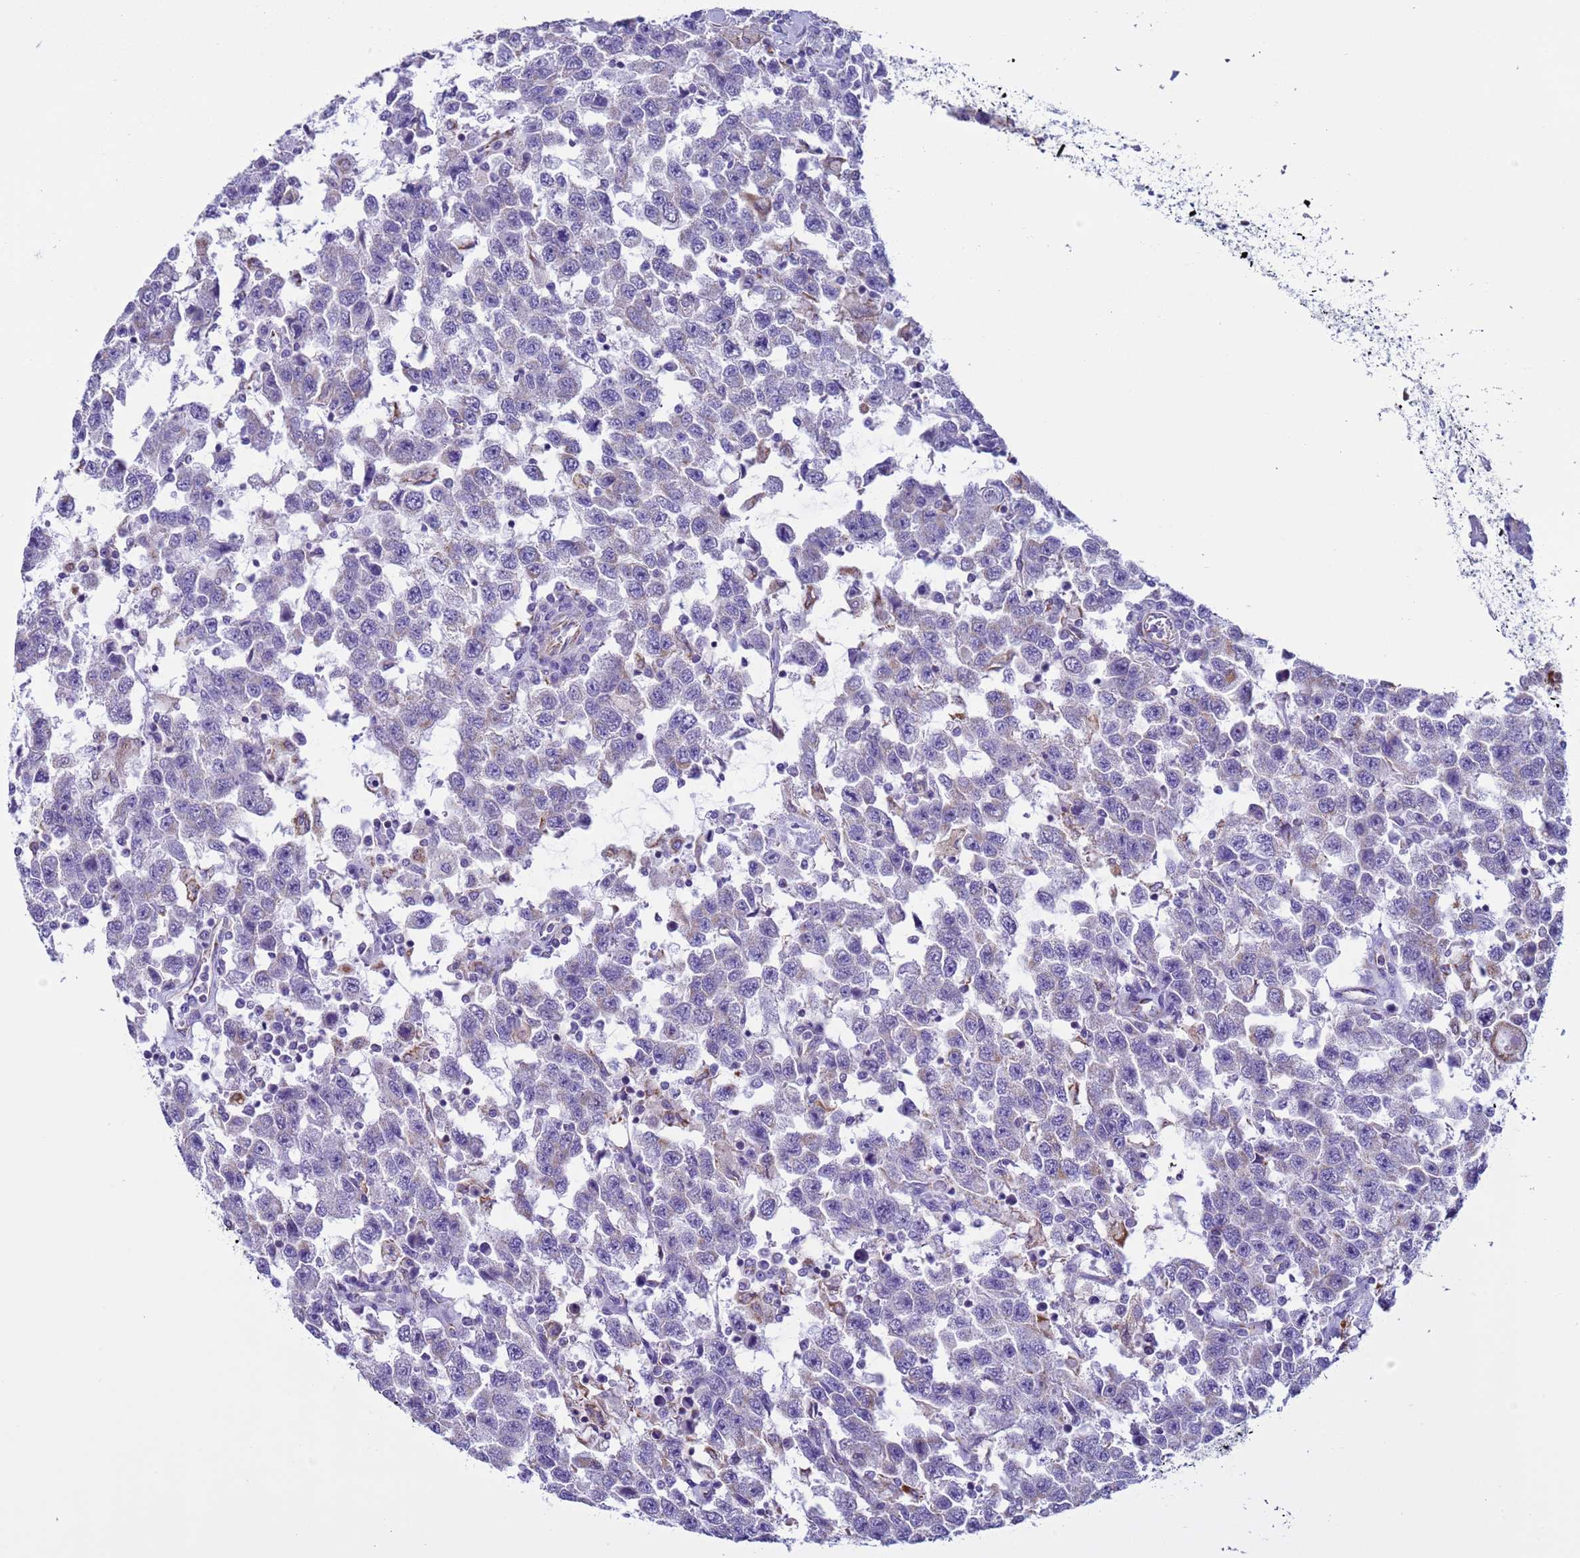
{"staining": {"intensity": "negative", "quantity": "none", "location": "none"}, "tissue": "testis cancer", "cell_type": "Tumor cells", "image_type": "cancer", "snomed": [{"axis": "morphology", "description": "Seminoma, NOS"}, {"axis": "topography", "description": "Testis"}], "caption": "A histopathology image of human testis cancer is negative for staining in tumor cells.", "gene": "NCALD", "patient": {"sex": "male", "age": 41}}